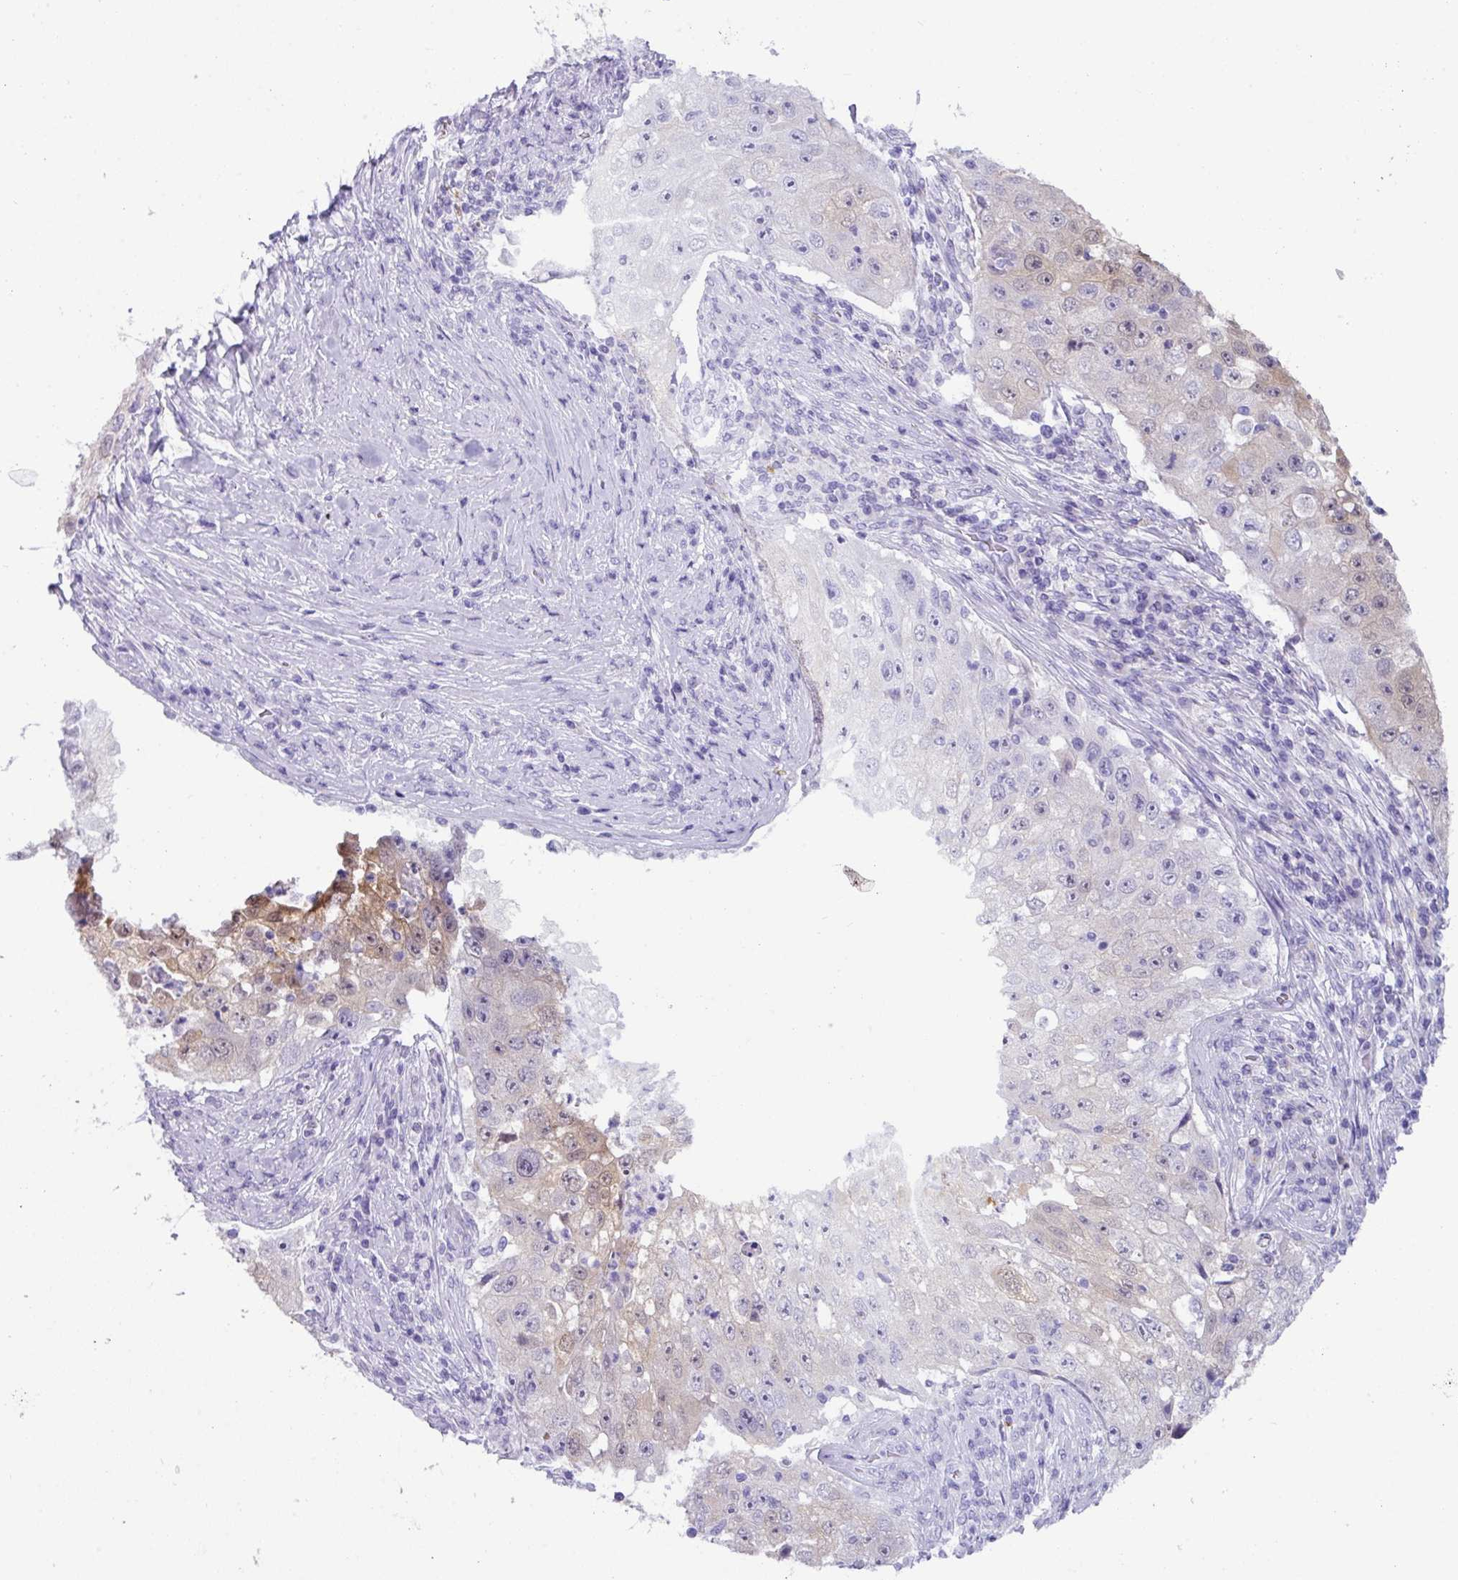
{"staining": {"intensity": "weak", "quantity": "<25%", "location": "cytoplasmic/membranous,nuclear"}, "tissue": "lung cancer", "cell_type": "Tumor cells", "image_type": "cancer", "snomed": [{"axis": "morphology", "description": "Squamous cell carcinoma, NOS"}, {"axis": "topography", "description": "Lung"}], "caption": "Photomicrograph shows no protein expression in tumor cells of lung squamous cell carcinoma tissue. (Stains: DAB (3,3'-diaminobenzidine) immunohistochemistry (IHC) with hematoxylin counter stain, Microscopy: brightfield microscopy at high magnification).", "gene": "NCCRP1", "patient": {"sex": "male", "age": 64}}